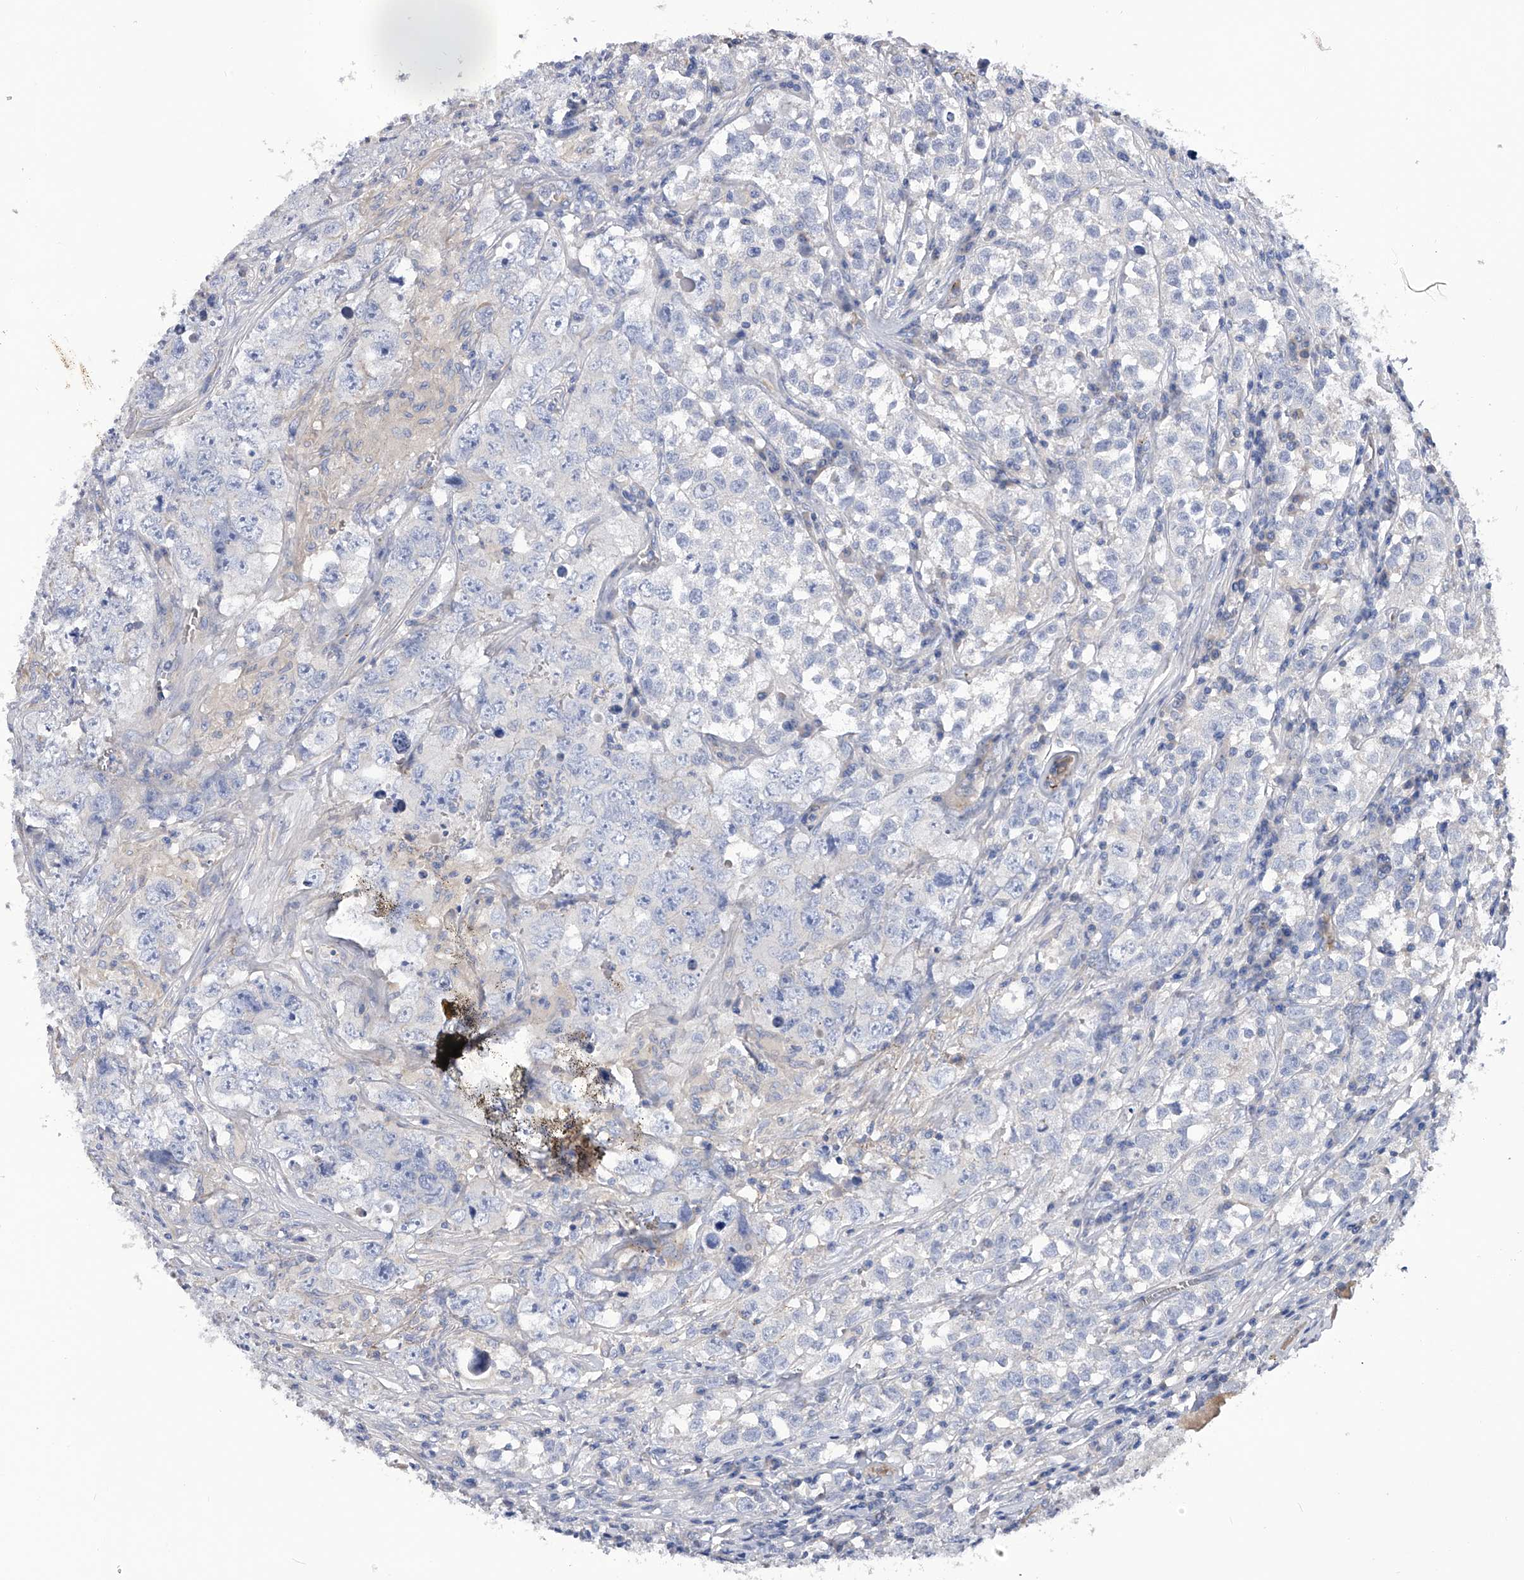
{"staining": {"intensity": "negative", "quantity": "none", "location": "none"}, "tissue": "testis cancer", "cell_type": "Tumor cells", "image_type": "cancer", "snomed": [{"axis": "morphology", "description": "Seminoma, NOS"}, {"axis": "morphology", "description": "Carcinoma, Embryonal, NOS"}, {"axis": "topography", "description": "Testis"}], "caption": "Human testis embryonal carcinoma stained for a protein using immunohistochemistry shows no staining in tumor cells.", "gene": "RWDD2A", "patient": {"sex": "male", "age": 43}}